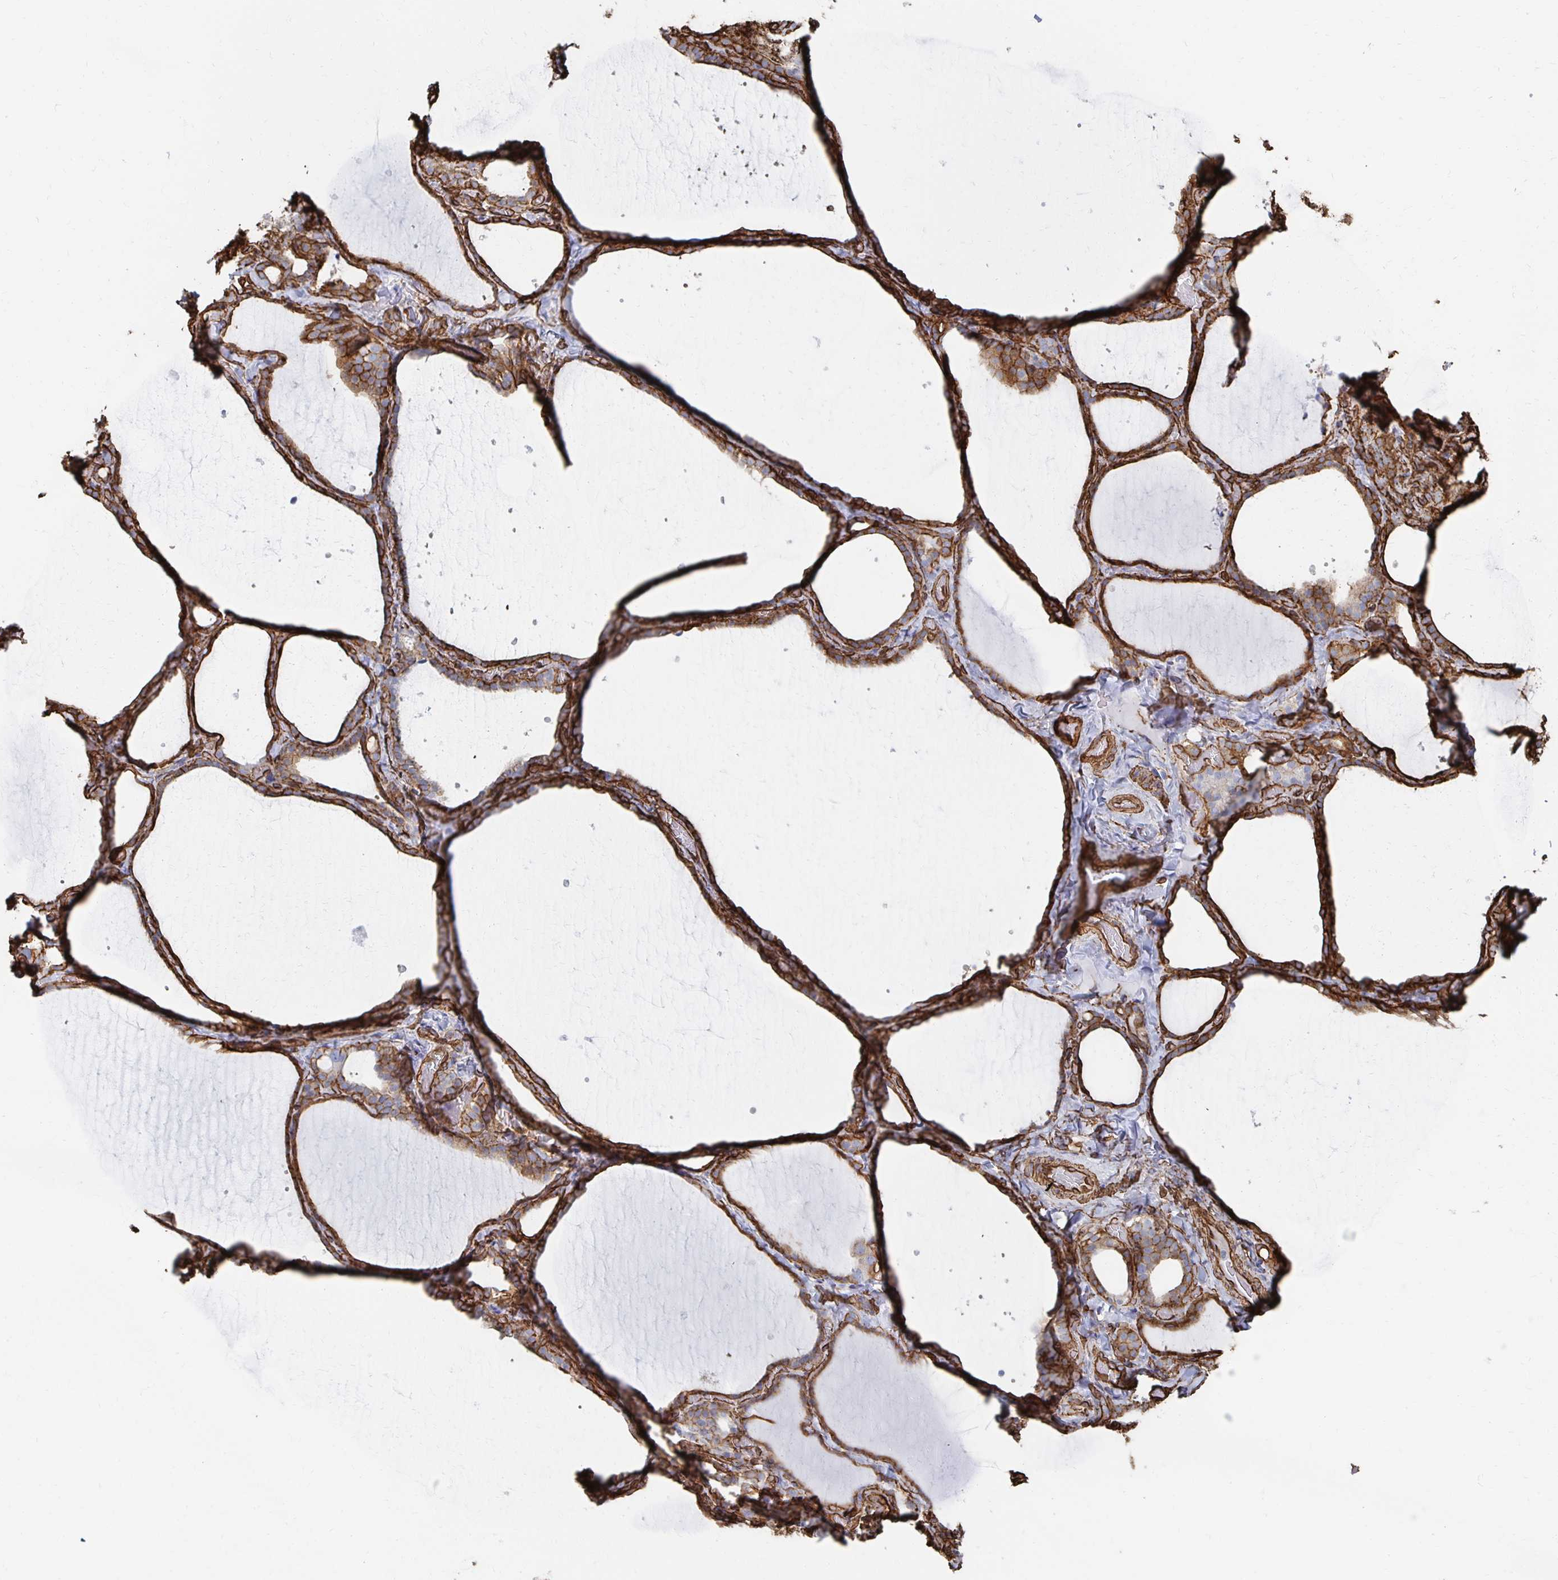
{"staining": {"intensity": "strong", "quantity": ">75%", "location": "cytoplasmic/membranous"}, "tissue": "thyroid gland", "cell_type": "Glandular cells", "image_type": "normal", "snomed": [{"axis": "morphology", "description": "Normal tissue, NOS"}, {"axis": "topography", "description": "Thyroid gland"}], "caption": "A high-resolution micrograph shows immunohistochemistry staining of benign thyroid gland, which demonstrates strong cytoplasmic/membranous expression in approximately >75% of glandular cells.", "gene": "VIPR2", "patient": {"sex": "female", "age": 22}}